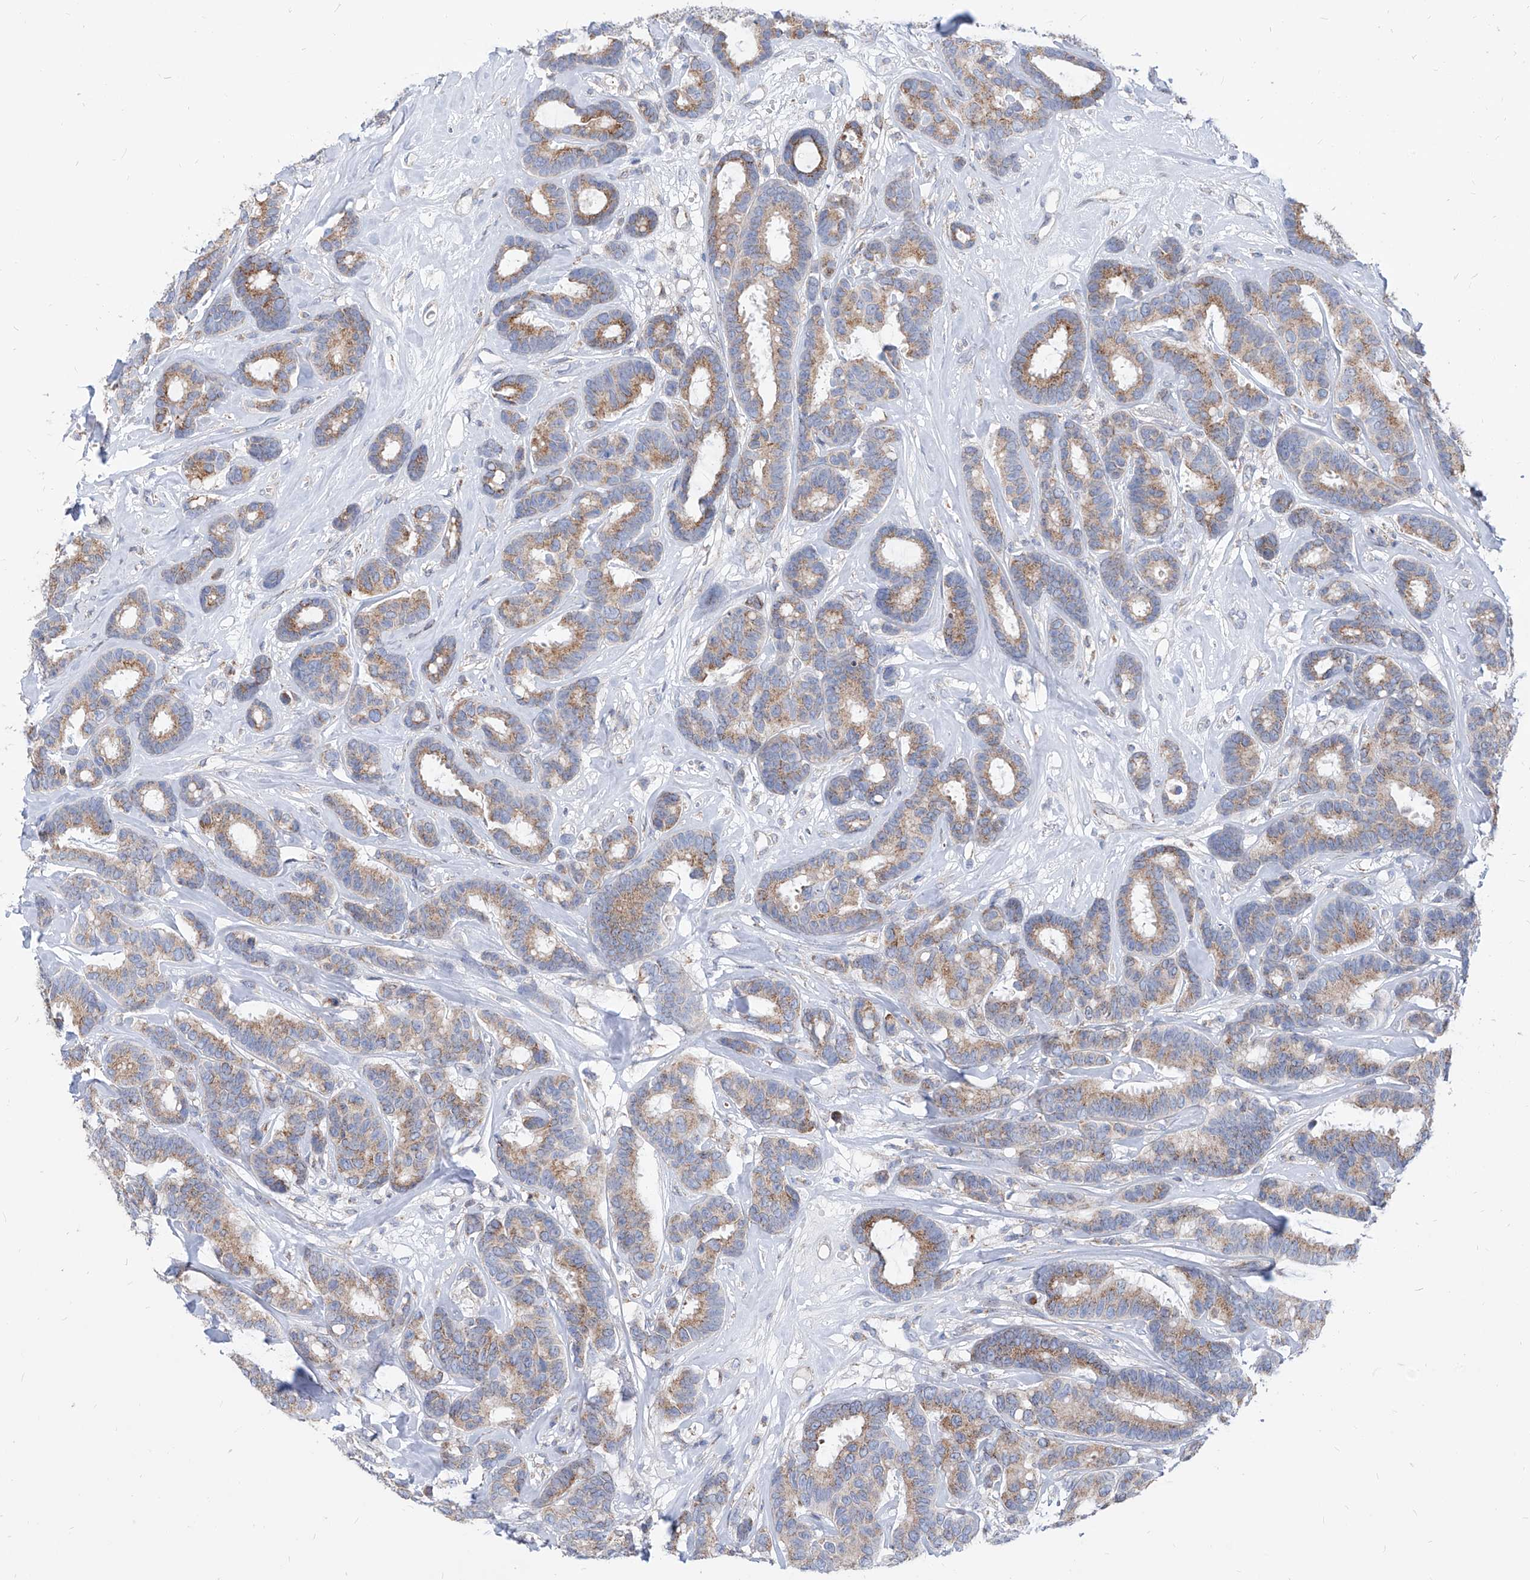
{"staining": {"intensity": "moderate", "quantity": ">75%", "location": "cytoplasmic/membranous"}, "tissue": "breast cancer", "cell_type": "Tumor cells", "image_type": "cancer", "snomed": [{"axis": "morphology", "description": "Duct carcinoma"}, {"axis": "topography", "description": "Breast"}], "caption": "Approximately >75% of tumor cells in human infiltrating ductal carcinoma (breast) reveal moderate cytoplasmic/membranous protein staining as visualized by brown immunohistochemical staining.", "gene": "AGPS", "patient": {"sex": "female", "age": 87}}